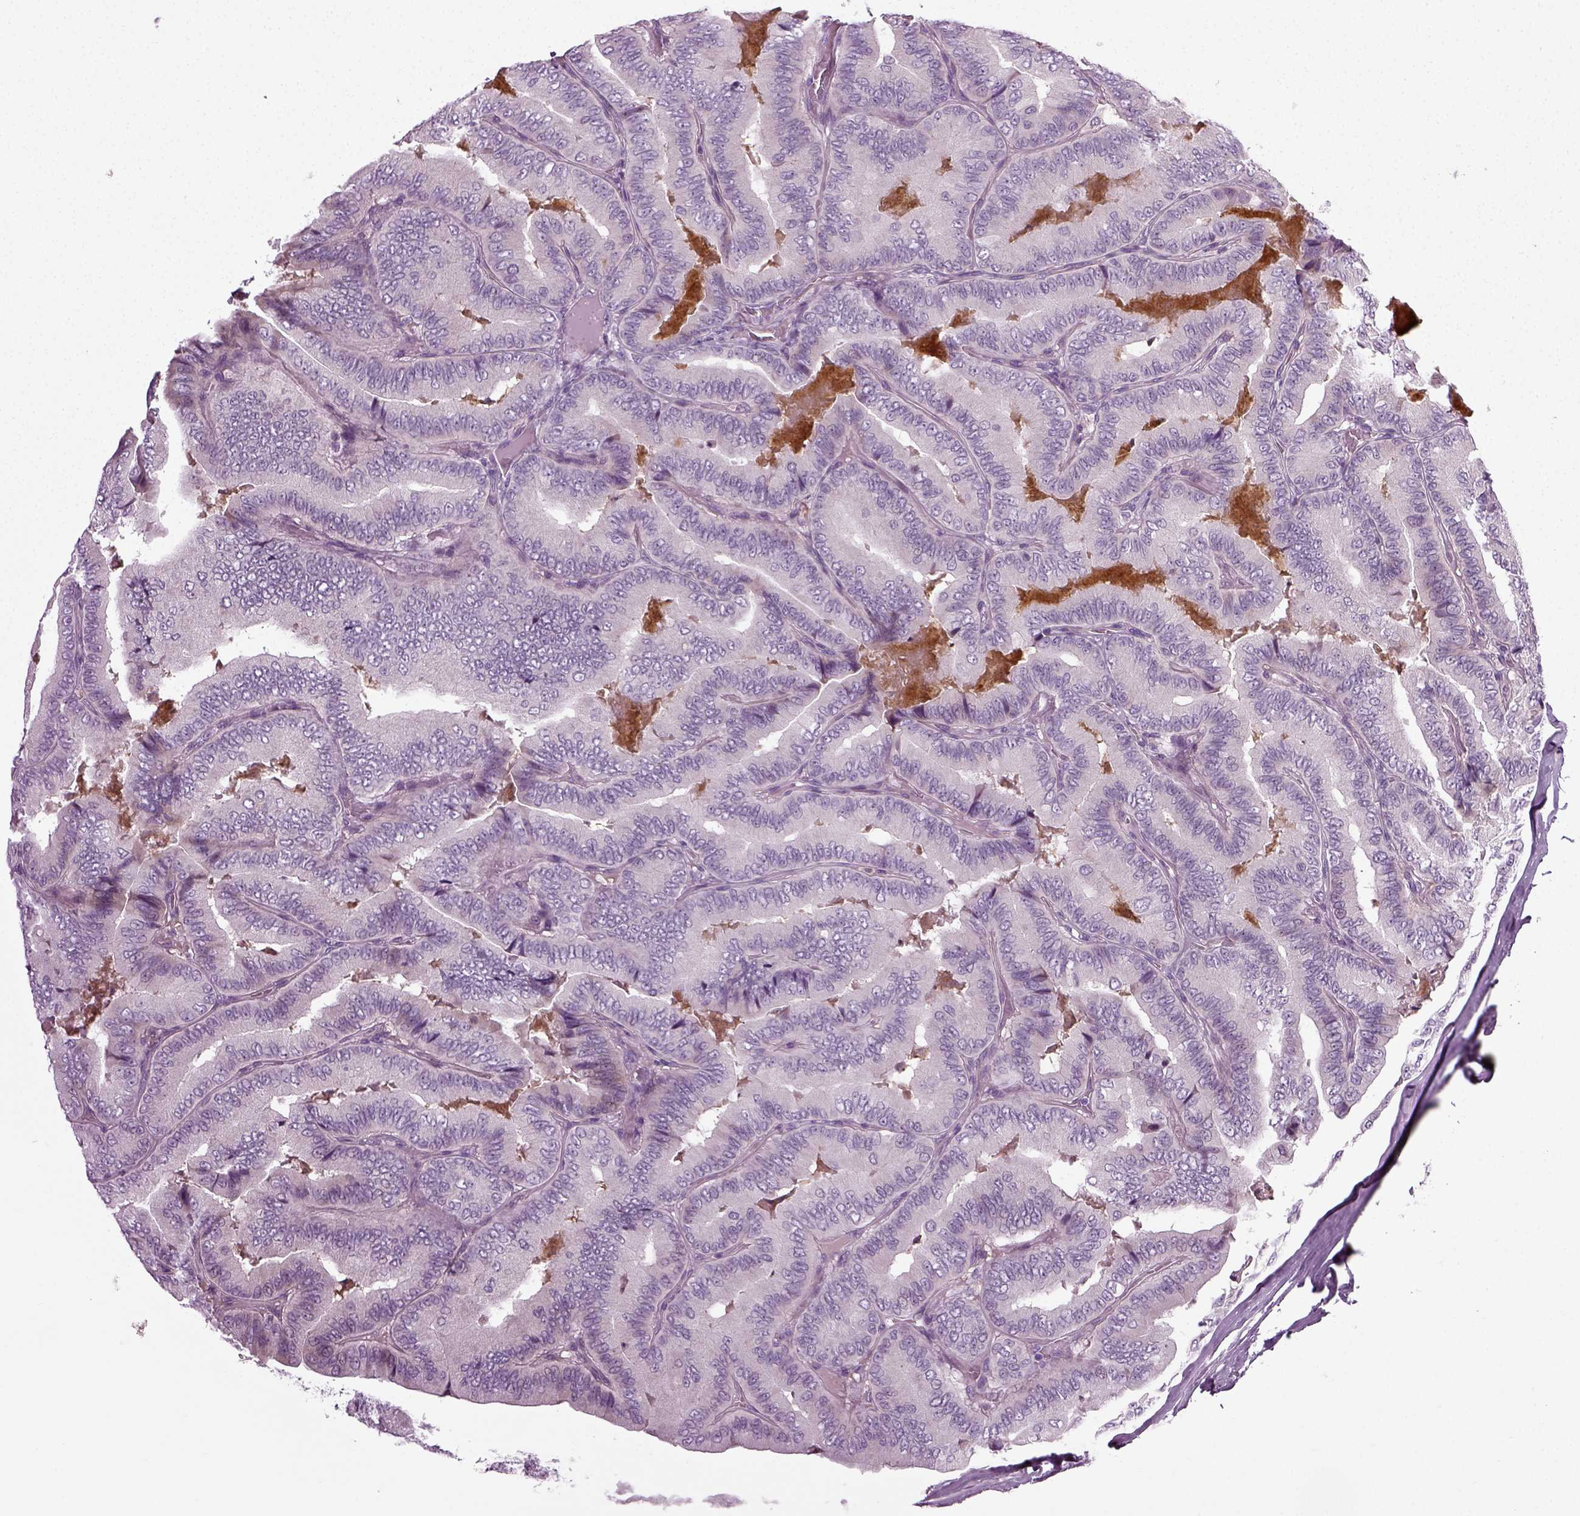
{"staining": {"intensity": "negative", "quantity": "none", "location": "none"}, "tissue": "thyroid cancer", "cell_type": "Tumor cells", "image_type": "cancer", "snomed": [{"axis": "morphology", "description": "Papillary adenocarcinoma, NOS"}, {"axis": "topography", "description": "Thyroid gland"}], "caption": "Immunohistochemistry micrograph of neoplastic tissue: human thyroid cancer (papillary adenocarcinoma) stained with DAB (3,3'-diaminobenzidine) exhibits no significant protein expression in tumor cells.", "gene": "SCG5", "patient": {"sex": "male", "age": 61}}